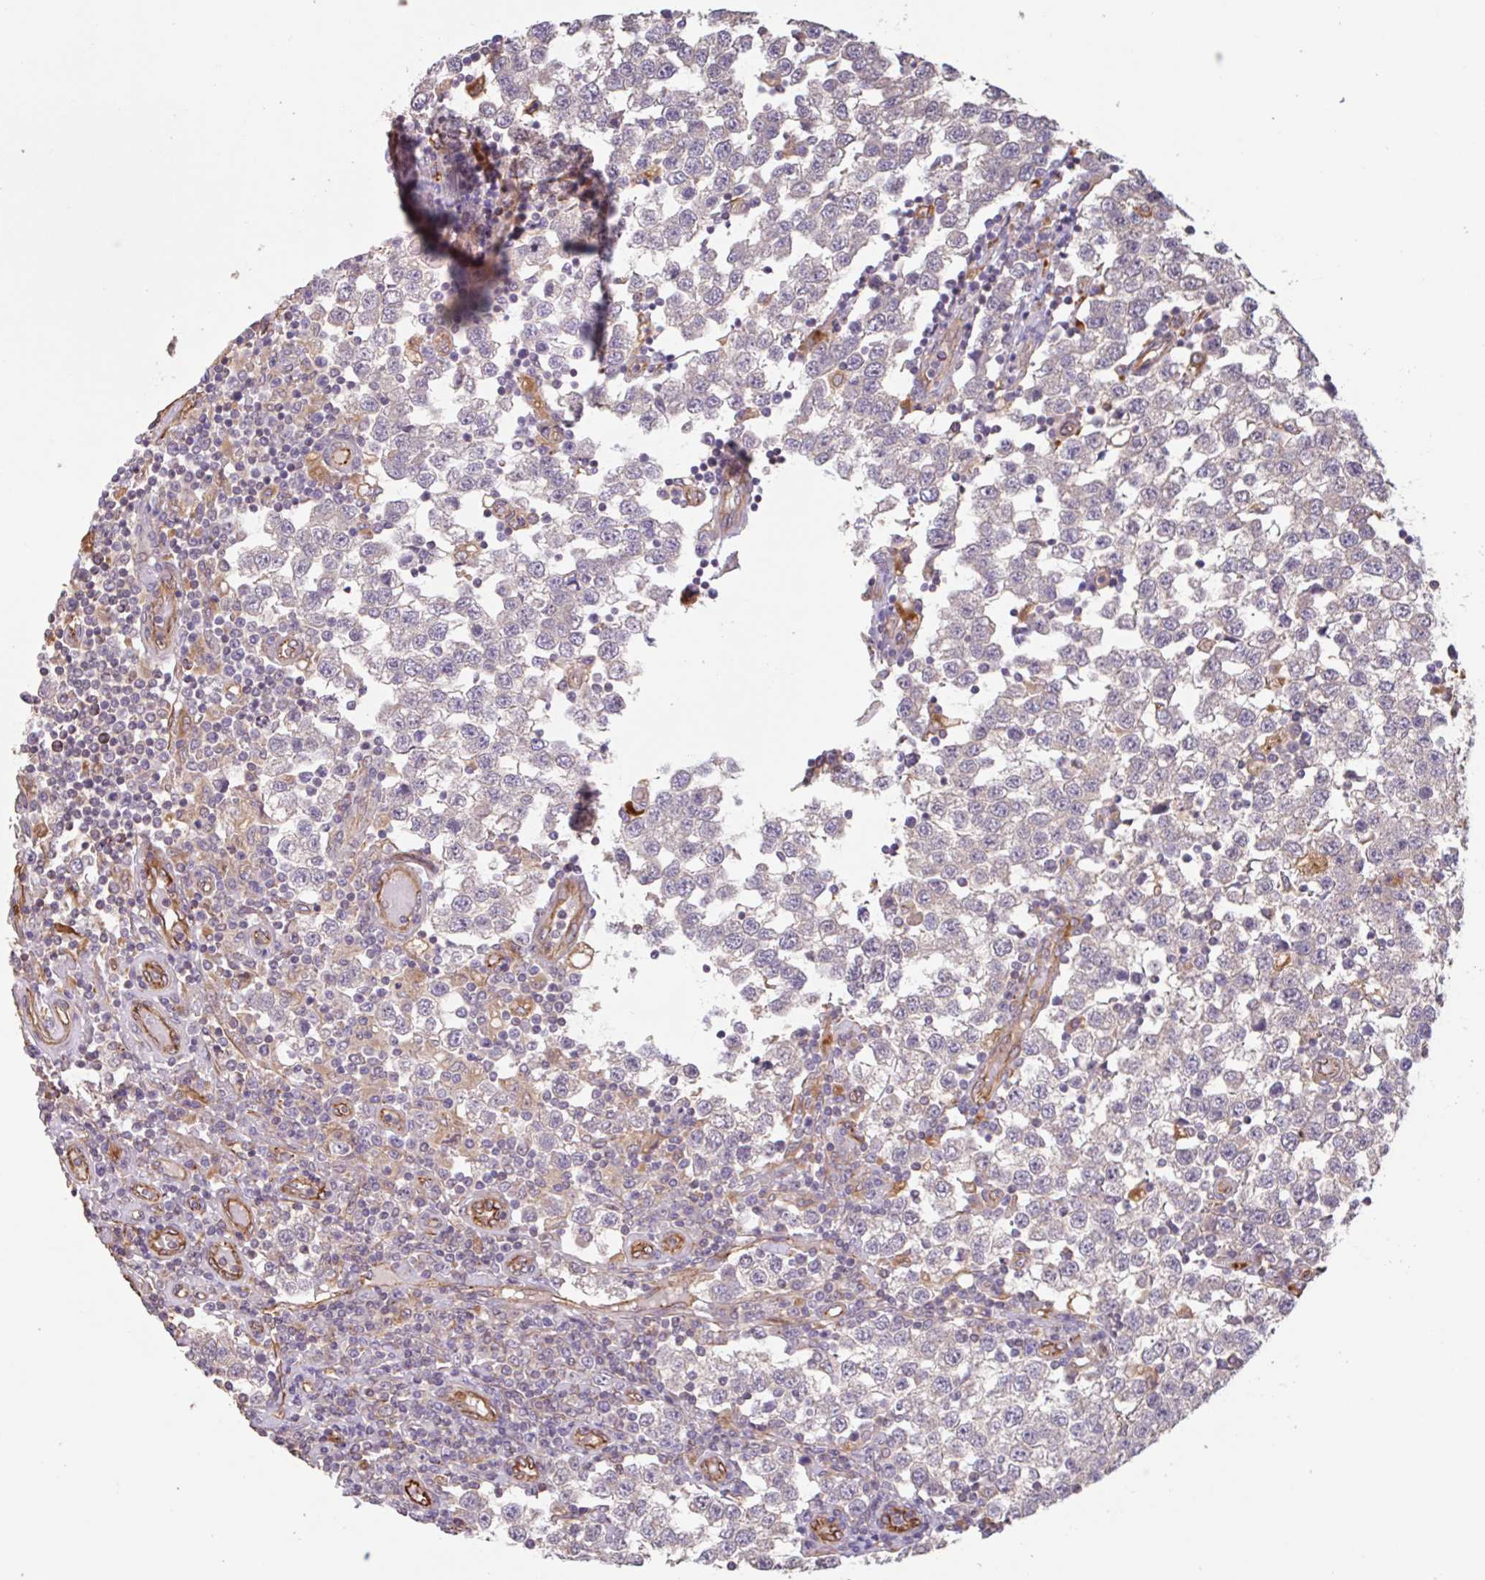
{"staining": {"intensity": "negative", "quantity": "none", "location": "none"}, "tissue": "testis cancer", "cell_type": "Tumor cells", "image_type": "cancer", "snomed": [{"axis": "morphology", "description": "Seminoma, NOS"}, {"axis": "topography", "description": "Testis"}], "caption": "DAB (3,3'-diaminobenzidine) immunohistochemical staining of seminoma (testis) reveals no significant staining in tumor cells.", "gene": "ZNF790", "patient": {"sex": "male", "age": 34}}